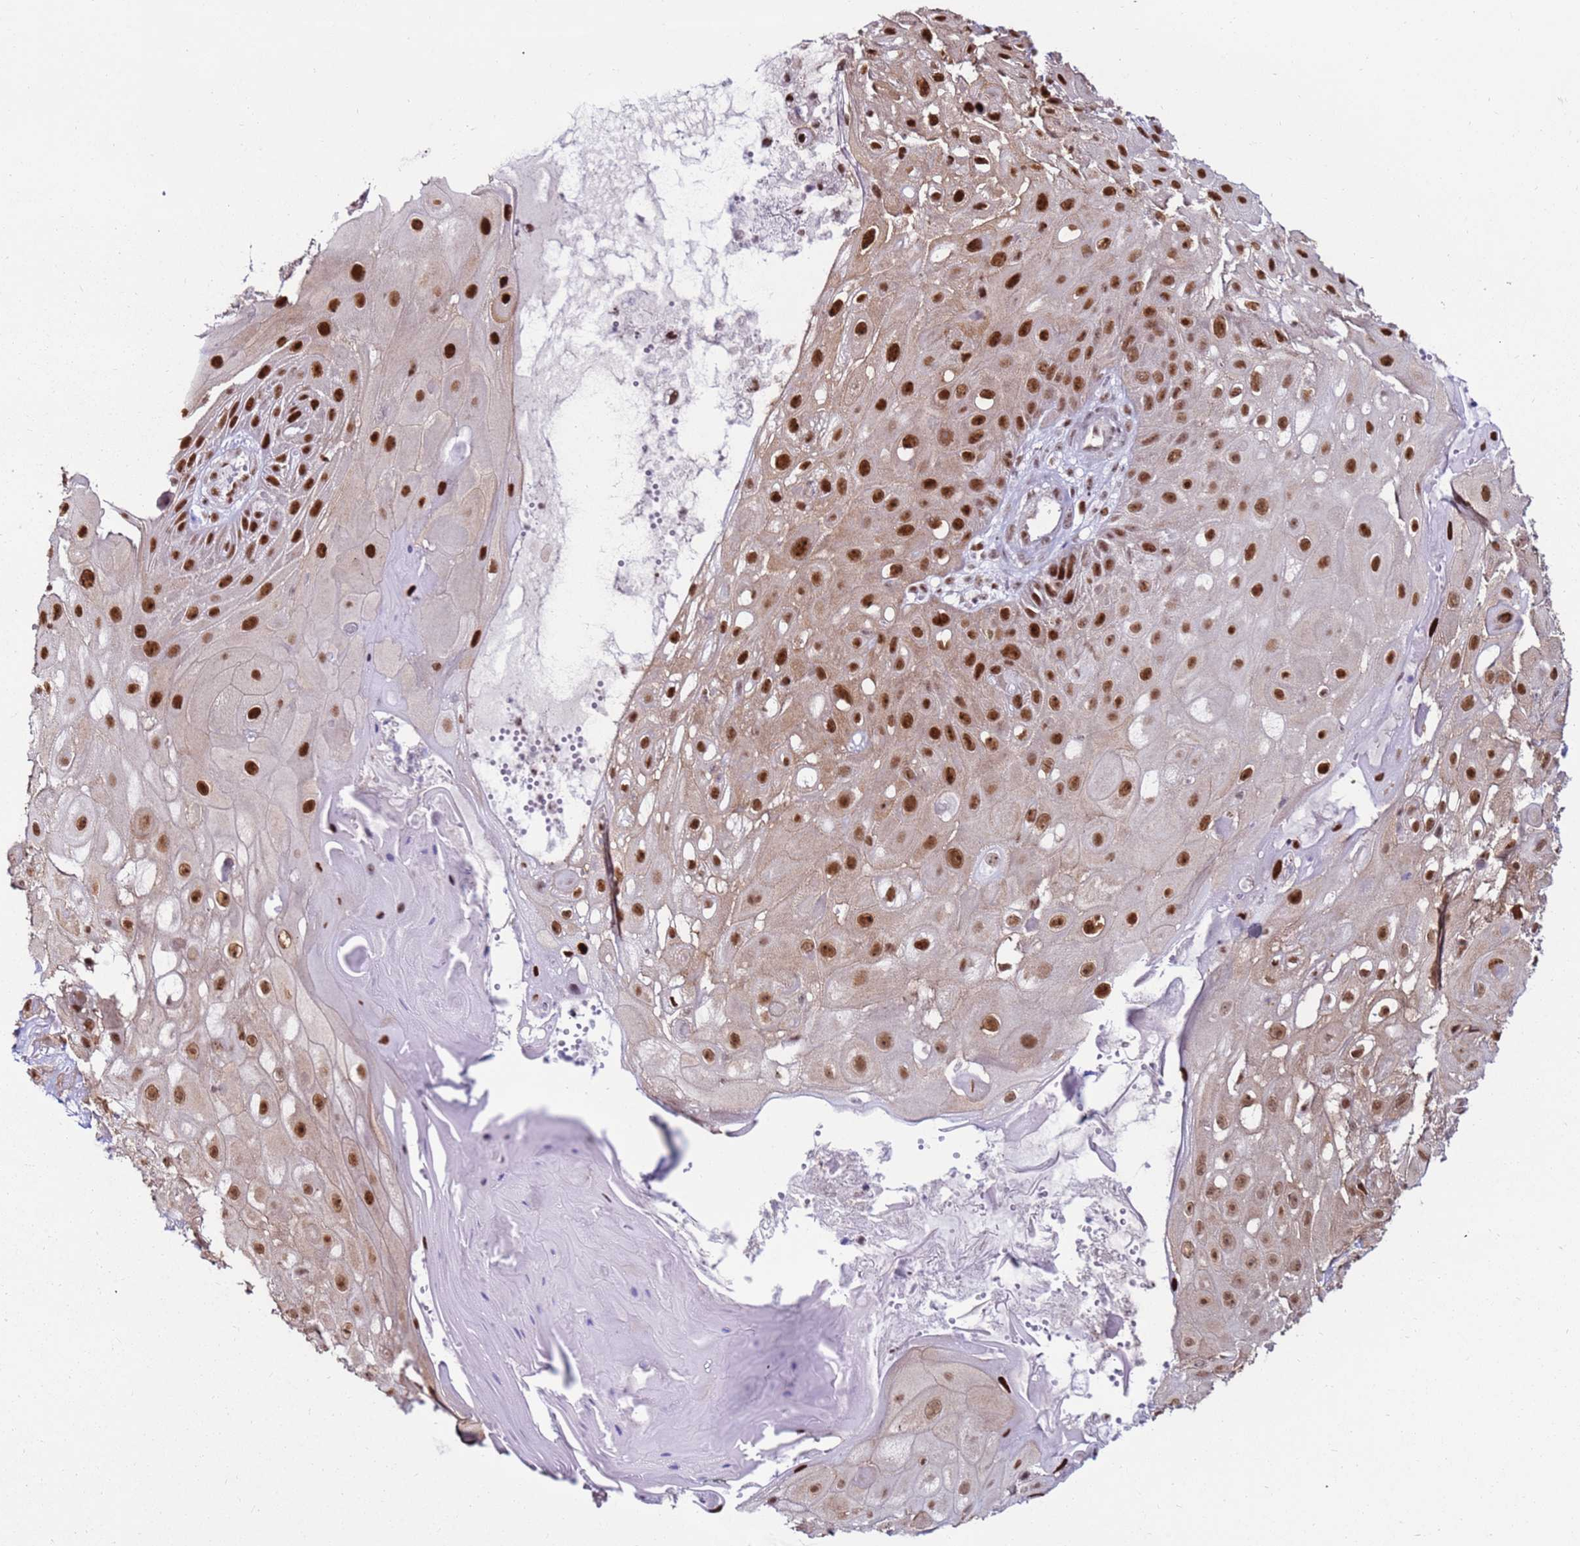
{"staining": {"intensity": "strong", "quantity": ">75%", "location": "nuclear"}, "tissue": "skin cancer", "cell_type": "Tumor cells", "image_type": "cancer", "snomed": [{"axis": "morphology", "description": "Normal tissue, NOS"}, {"axis": "morphology", "description": "Squamous cell carcinoma, NOS"}, {"axis": "topography", "description": "Skin"}, {"axis": "topography", "description": "Cartilage tissue"}], "caption": "High-power microscopy captured an IHC micrograph of skin squamous cell carcinoma, revealing strong nuclear positivity in approximately >75% of tumor cells.", "gene": "KPNA4", "patient": {"sex": "female", "age": 79}}